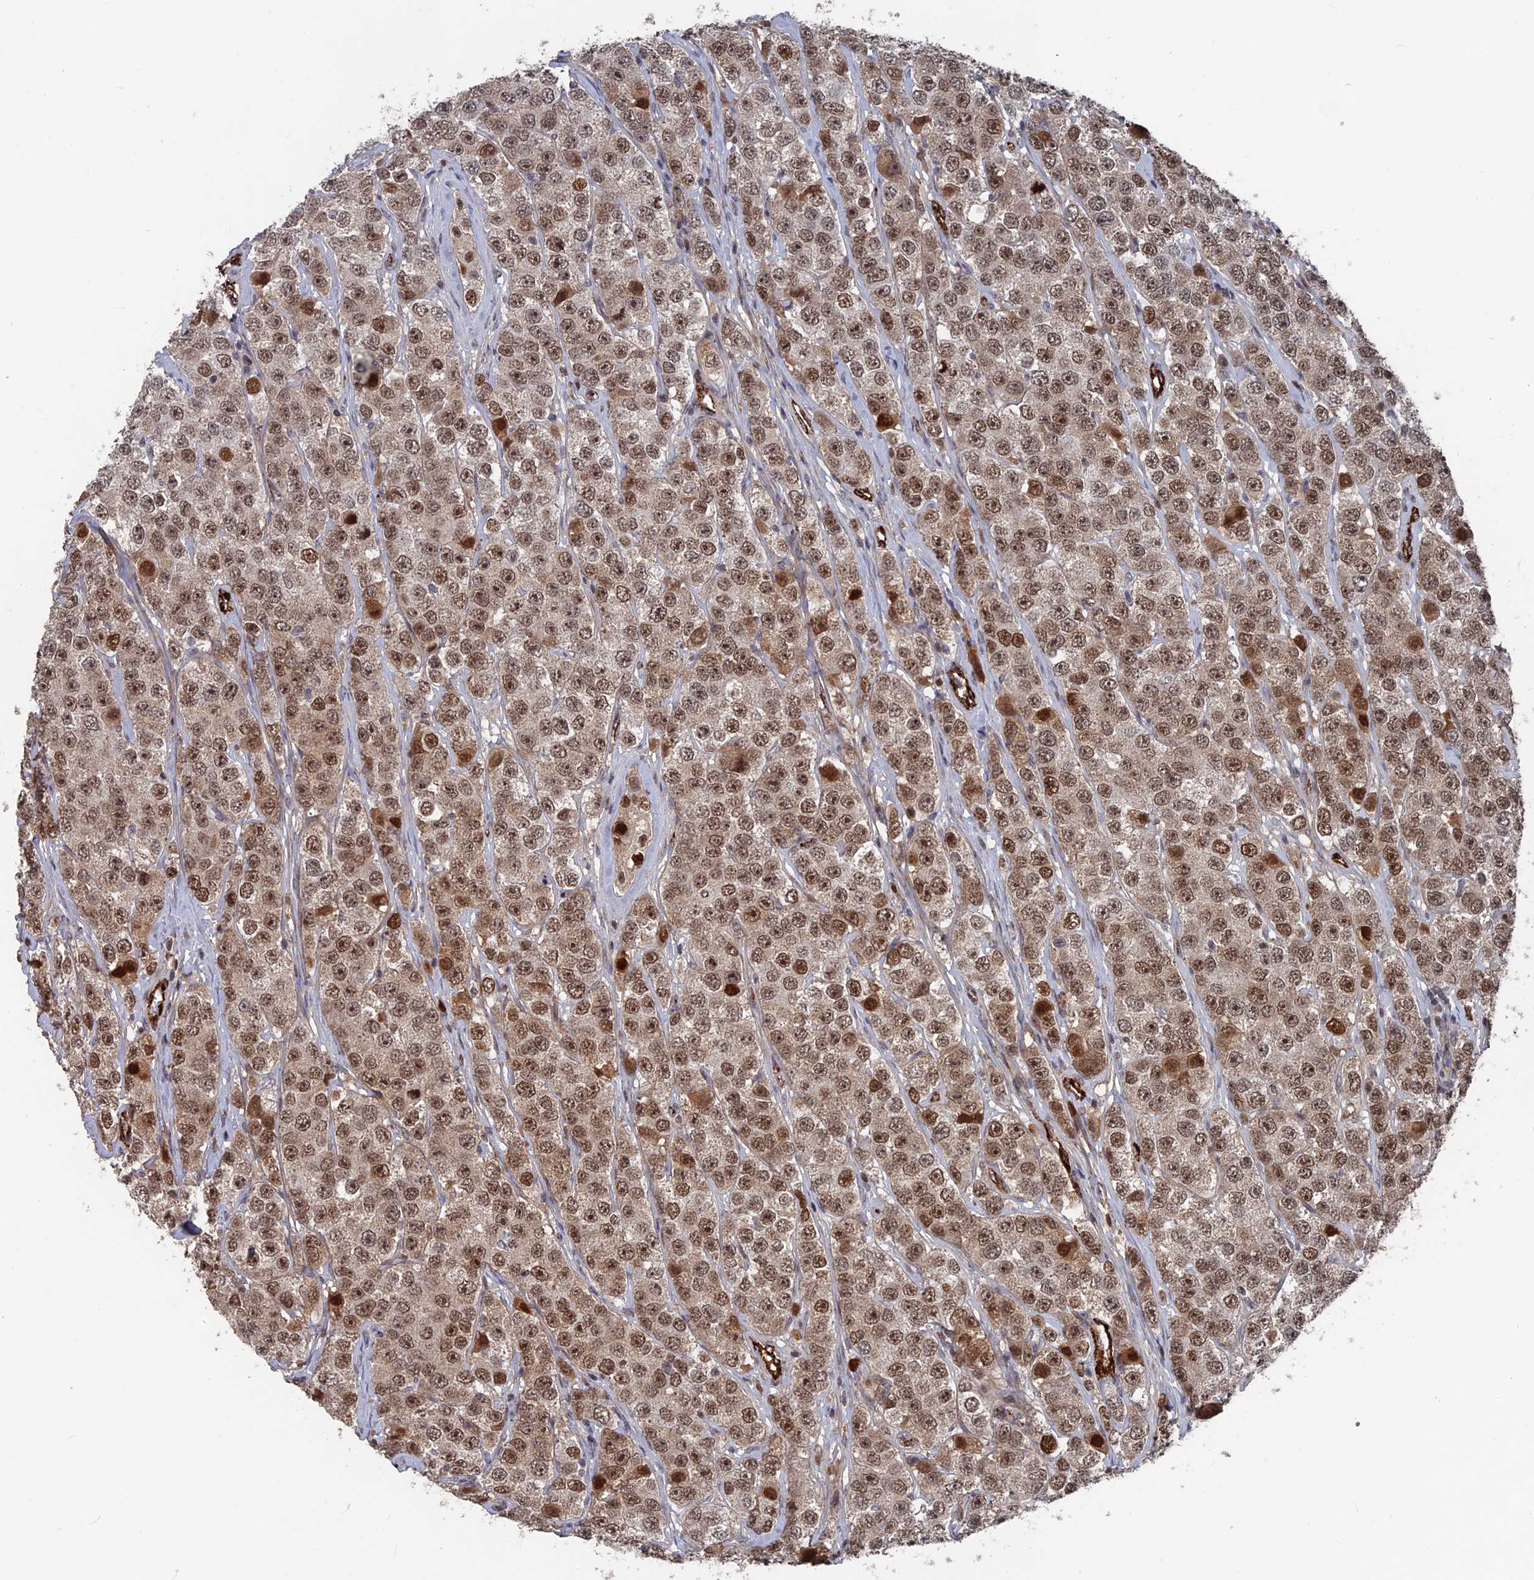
{"staining": {"intensity": "moderate", "quantity": ">75%", "location": "nuclear"}, "tissue": "testis cancer", "cell_type": "Tumor cells", "image_type": "cancer", "snomed": [{"axis": "morphology", "description": "Seminoma, NOS"}, {"axis": "topography", "description": "Testis"}], "caption": "Testis cancer stained for a protein shows moderate nuclear positivity in tumor cells.", "gene": "SH3D21", "patient": {"sex": "male", "age": 28}}